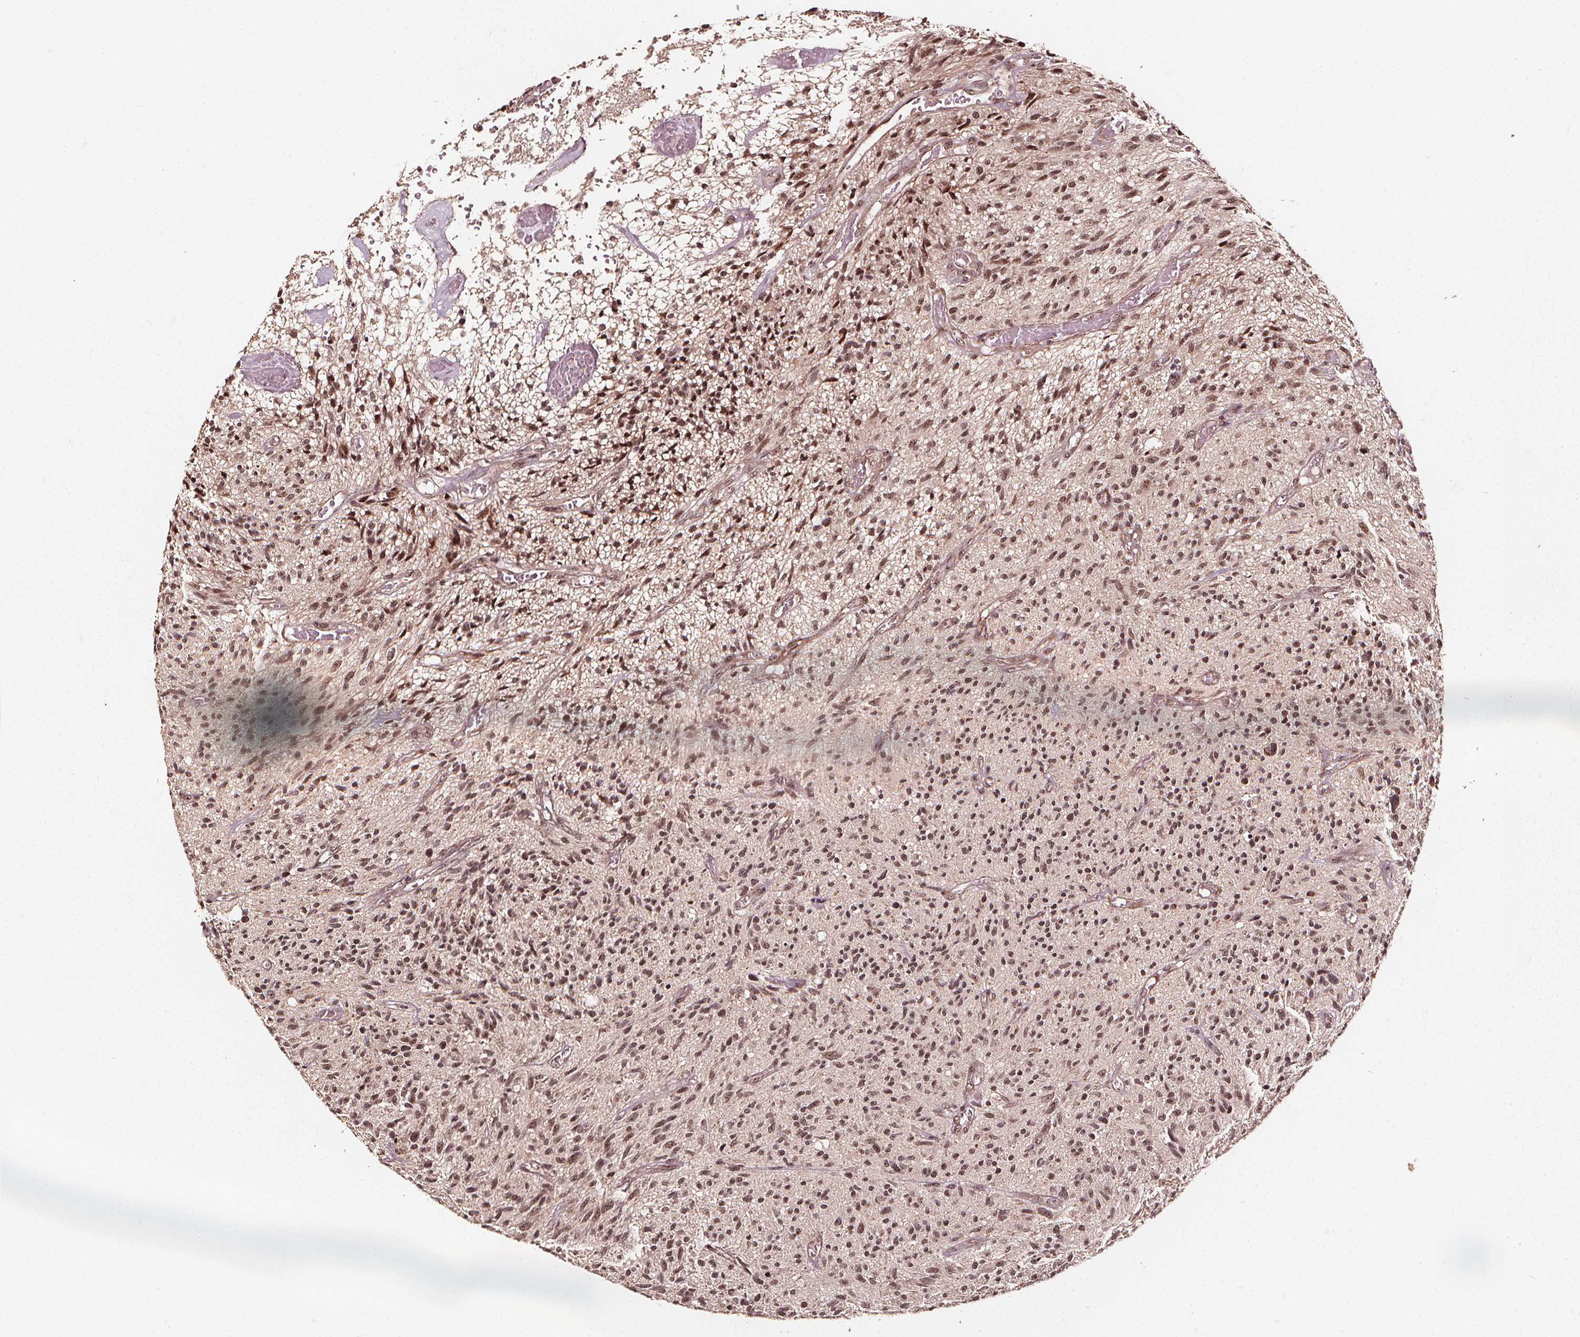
{"staining": {"intensity": "moderate", "quantity": ">75%", "location": "nuclear"}, "tissue": "glioma", "cell_type": "Tumor cells", "image_type": "cancer", "snomed": [{"axis": "morphology", "description": "Glioma, malignant, High grade"}, {"axis": "topography", "description": "Brain"}], "caption": "A micrograph of human glioma stained for a protein shows moderate nuclear brown staining in tumor cells.", "gene": "EXOSC9", "patient": {"sex": "male", "age": 75}}